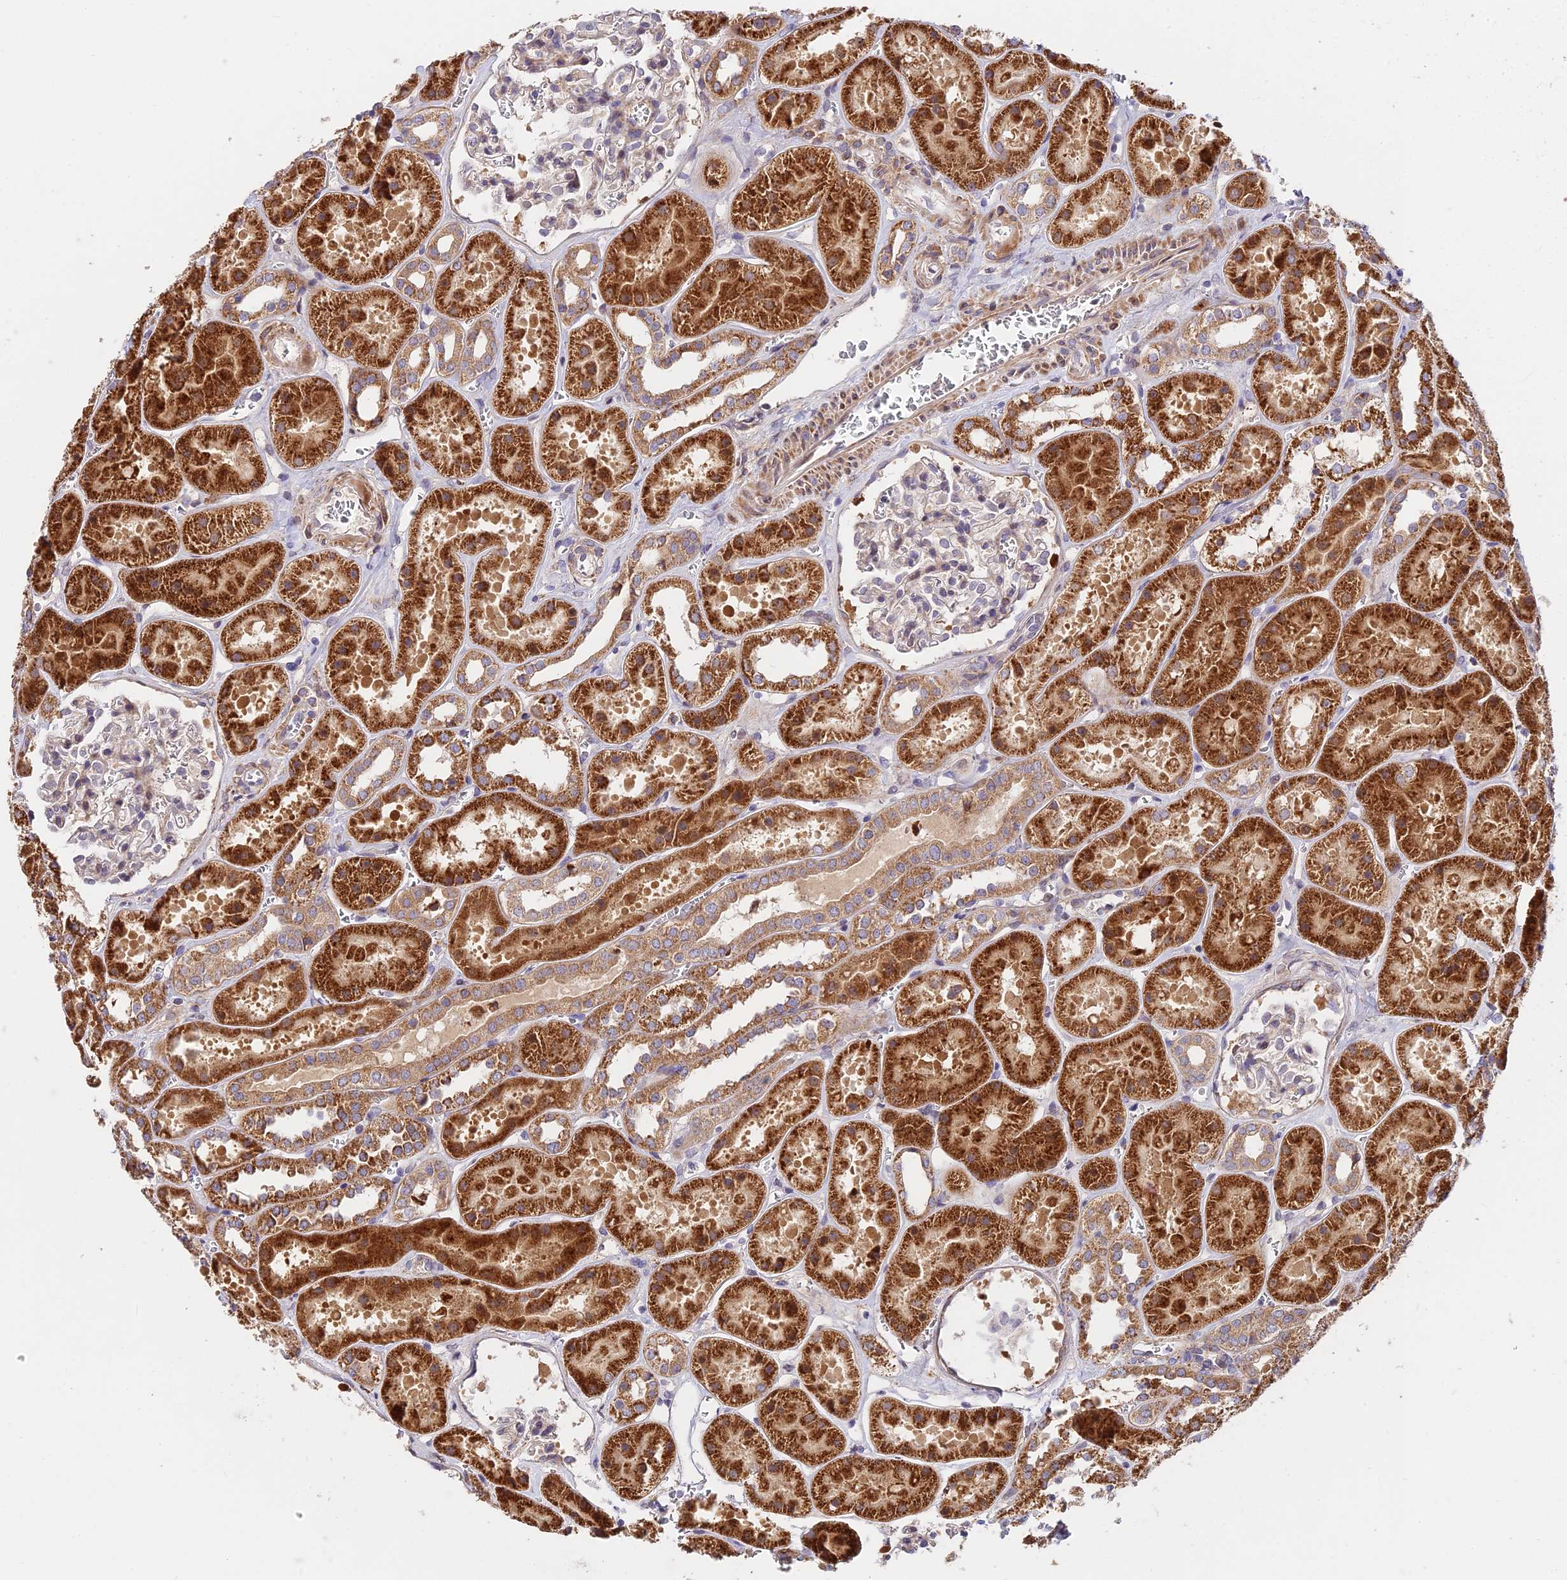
{"staining": {"intensity": "weak", "quantity": "<25%", "location": "cytoplasmic/membranous"}, "tissue": "kidney", "cell_type": "Cells in glomeruli", "image_type": "normal", "snomed": [{"axis": "morphology", "description": "Normal tissue, NOS"}, {"axis": "topography", "description": "Kidney"}], "caption": "IHC histopathology image of benign kidney stained for a protein (brown), which reveals no expression in cells in glomeruli.", "gene": "FUOM", "patient": {"sex": "female", "age": 41}}